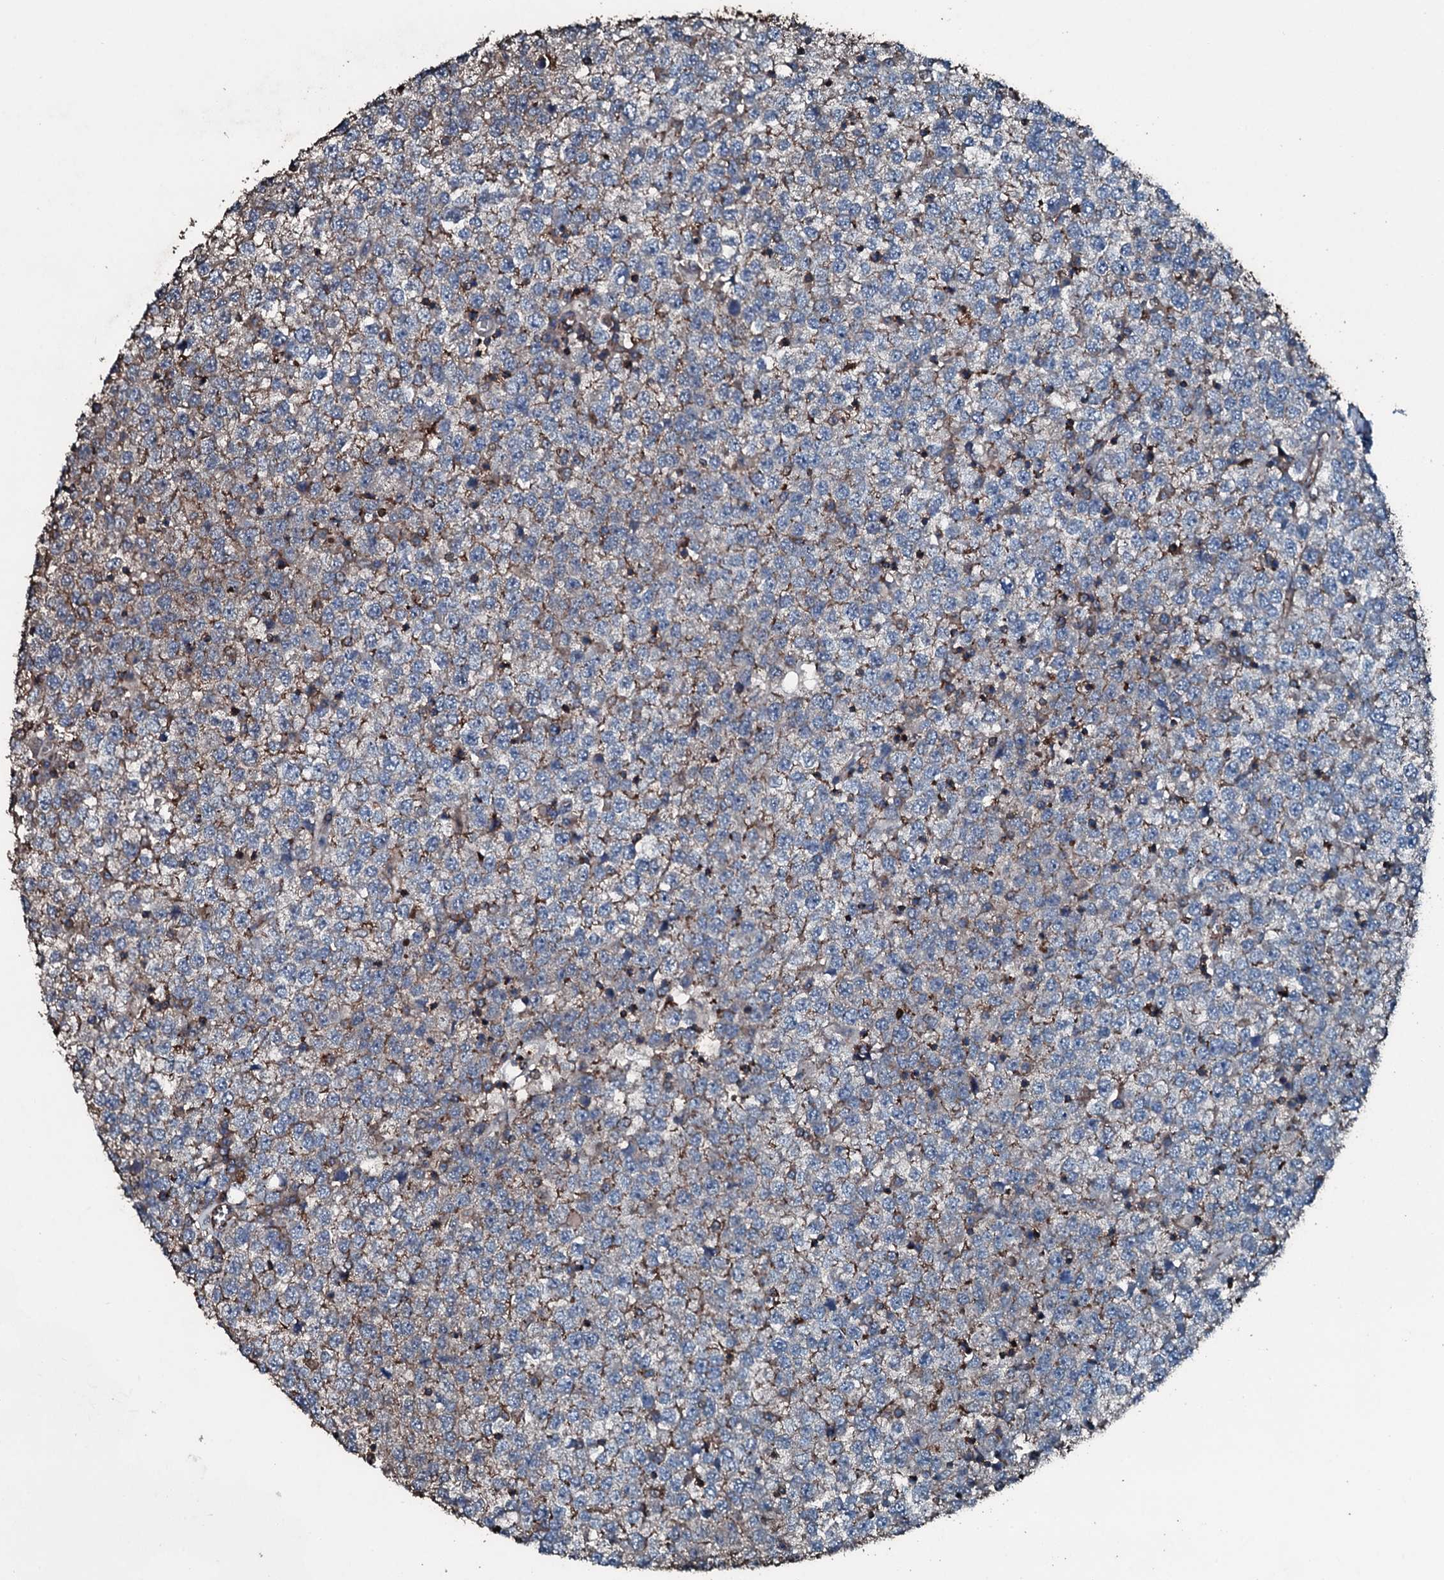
{"staining": {"intensity": "weak", "quantity": "<25%", "location": "cytoplasmic/membranous"}, "tissue": "testis cancer", "cell_type": "Tumor cells", "image_type": "cancer", "snomed": [{"axis": "morphology", "description": "Seminoma, NOS"}, {"axis": "topography", "description": "Testis"}], "caption": "IHC of seminoma (testis) exhibits no positivity in tumor cells.", "gene": "SLC25A38", "patient": {"sex": "male", "age": 65}}